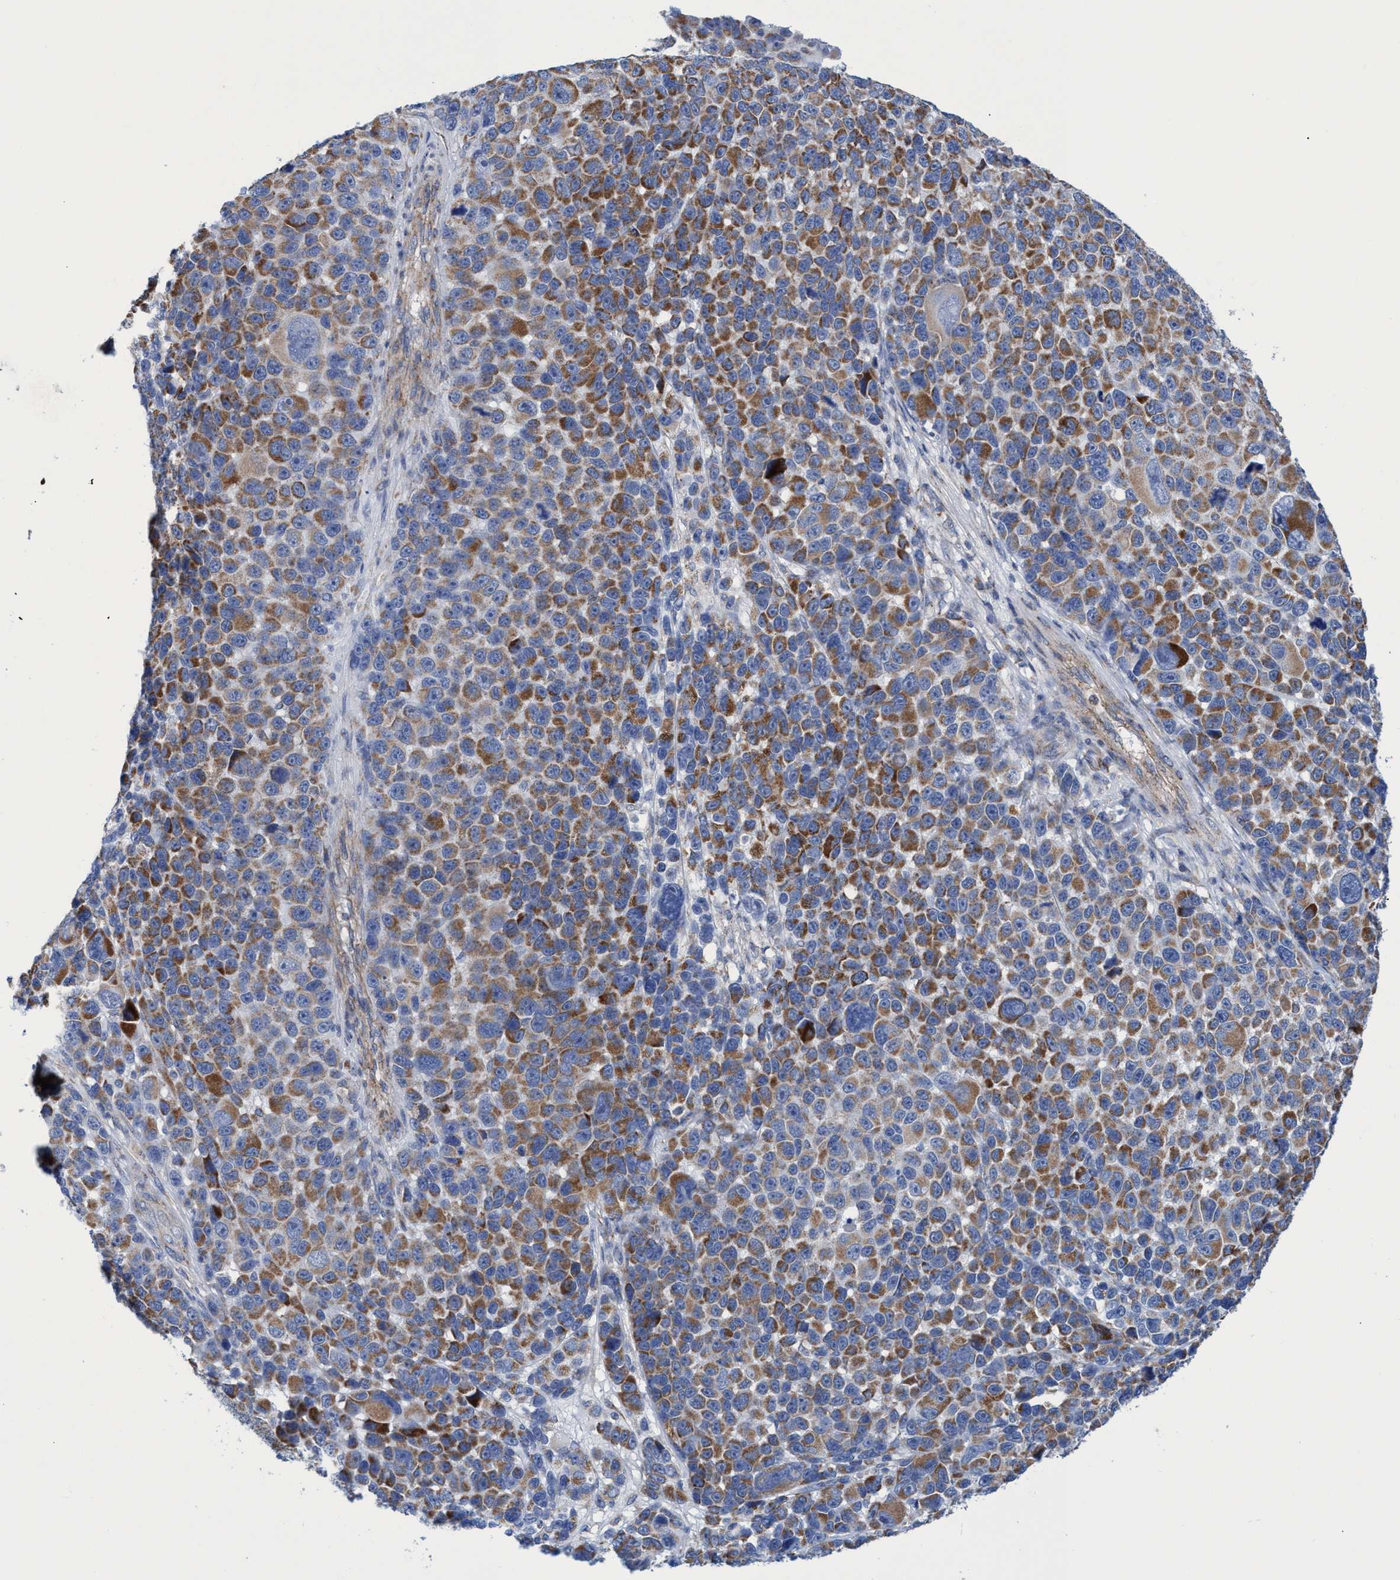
{"staining": {"intensity": "moderate", "quantity": ">75%", "location": "cytoplasmic/membranous"}, "tissue": "melanoma", "cell_type": "Tumor cells", "image_type": "cancer", "snomed": [{"axis": "morphology", "description": "Malignant melanoma, NOS"}, {"axis": "topography", "description": "Skin"}], "caption": "Malignant melanoma tissue shows moderate cytoplasmic/membranous expression in approximately >75% of tumor cells (DAB = brown stain, brightfield microscopy at high magnification).", "gene": "ZNF750", "patient": {"sex": "male", "age": 53}}